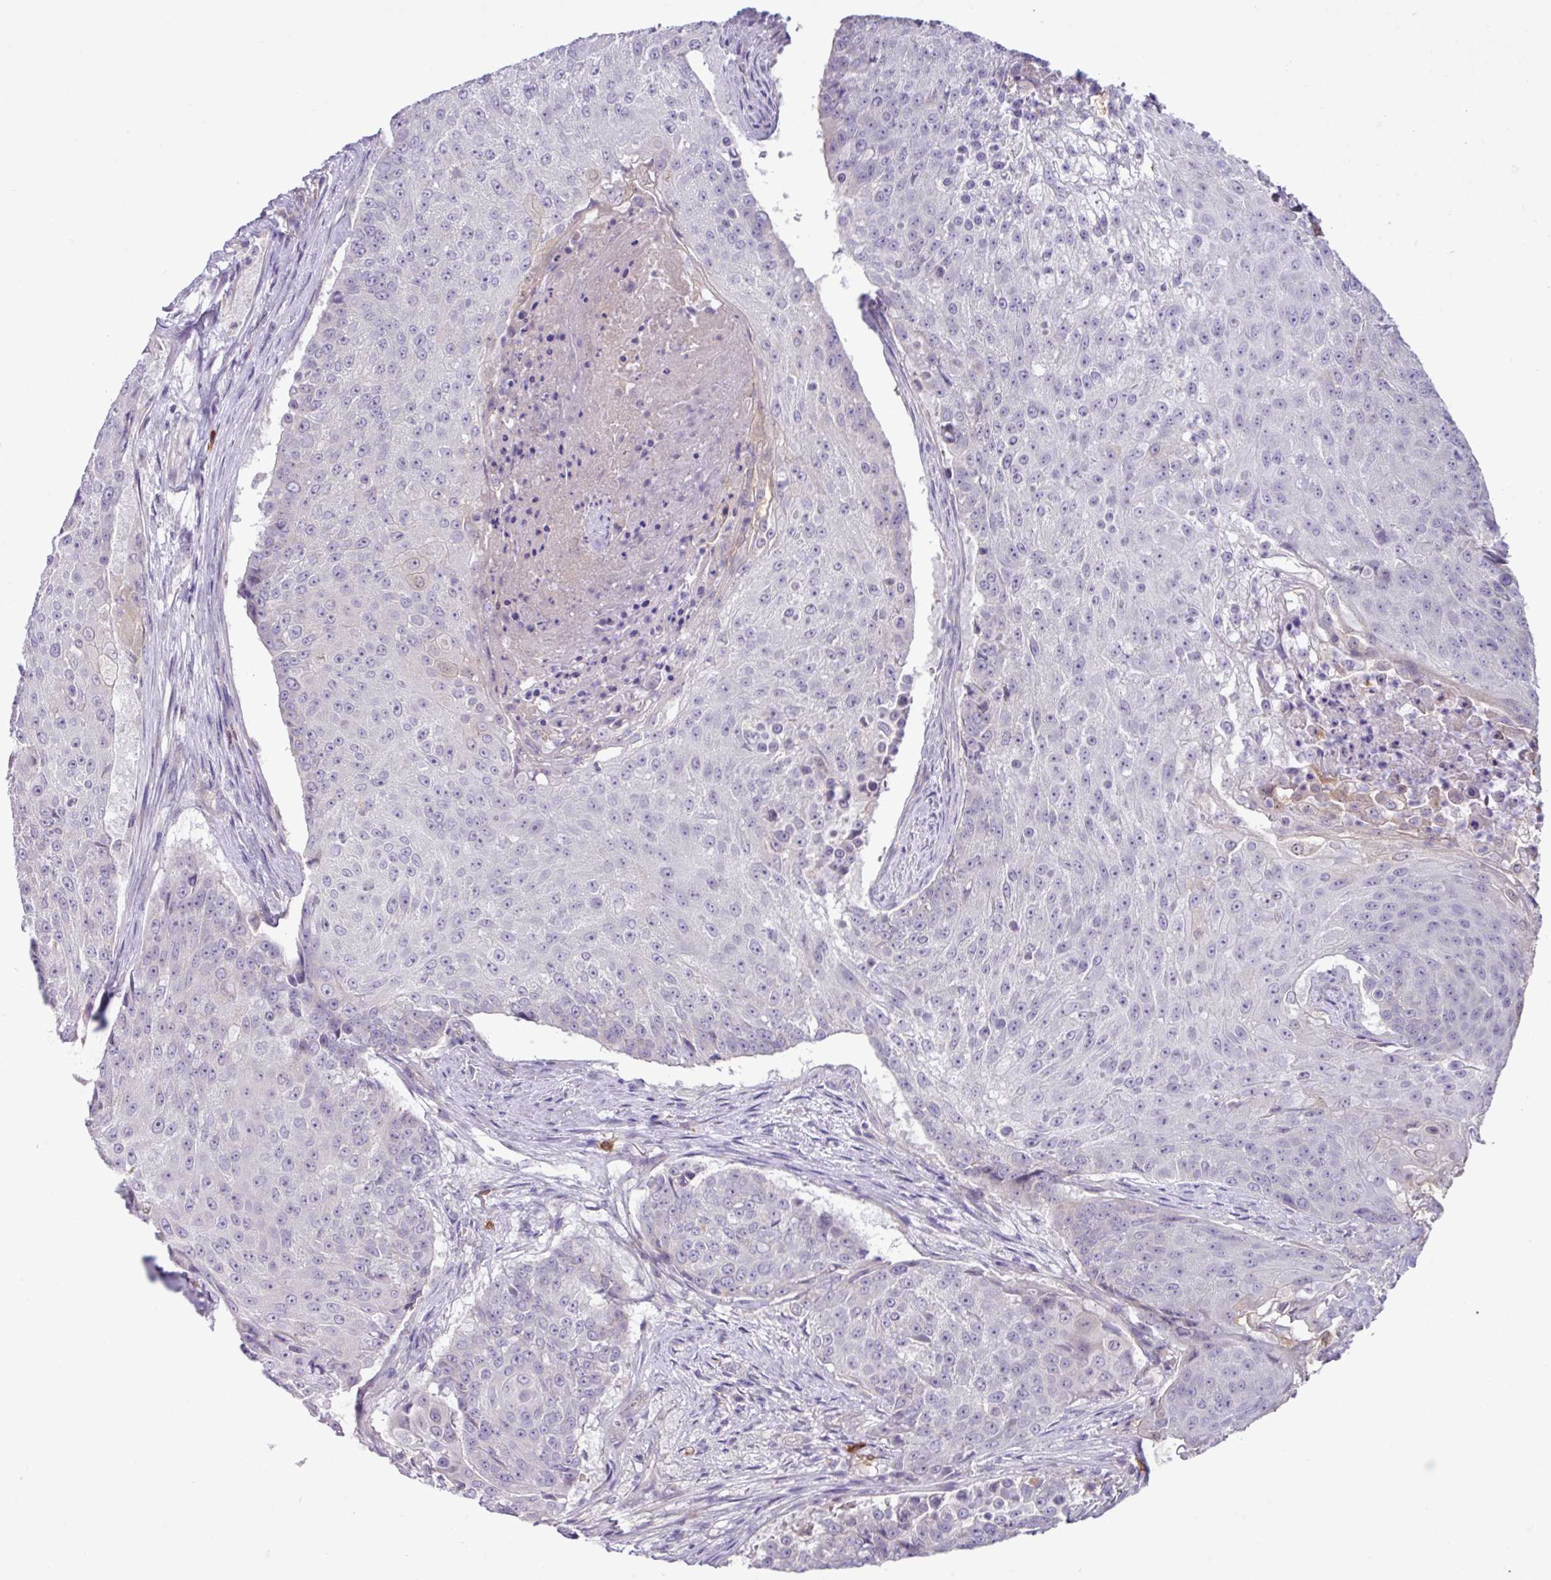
{"staining": {"intensity": "negative", "quantity": "none", "location": "none"}, "tissue": "urothelial cancer", "cell_type": "Tumor cells", "image_type": "cancer", "snomed": [{"axis": "morphology", "description": "Urothelial carcinoma, High grade"}, {"axis": "topography", "description": "Urinary bladder"}], "caption": "Immunohistochemical staining of high-grade urothelial carcinoma shows no significant expression in tumor cells. The staining was performed using DAB (3,3'-diaminobenzidine) to visualize the protein expression in brown, while the nuclei were stained in blue with hematoxylin (Magnification: 20x).", "gene": "ZNF524", "patient": {"sex": "female", "age": 63}}